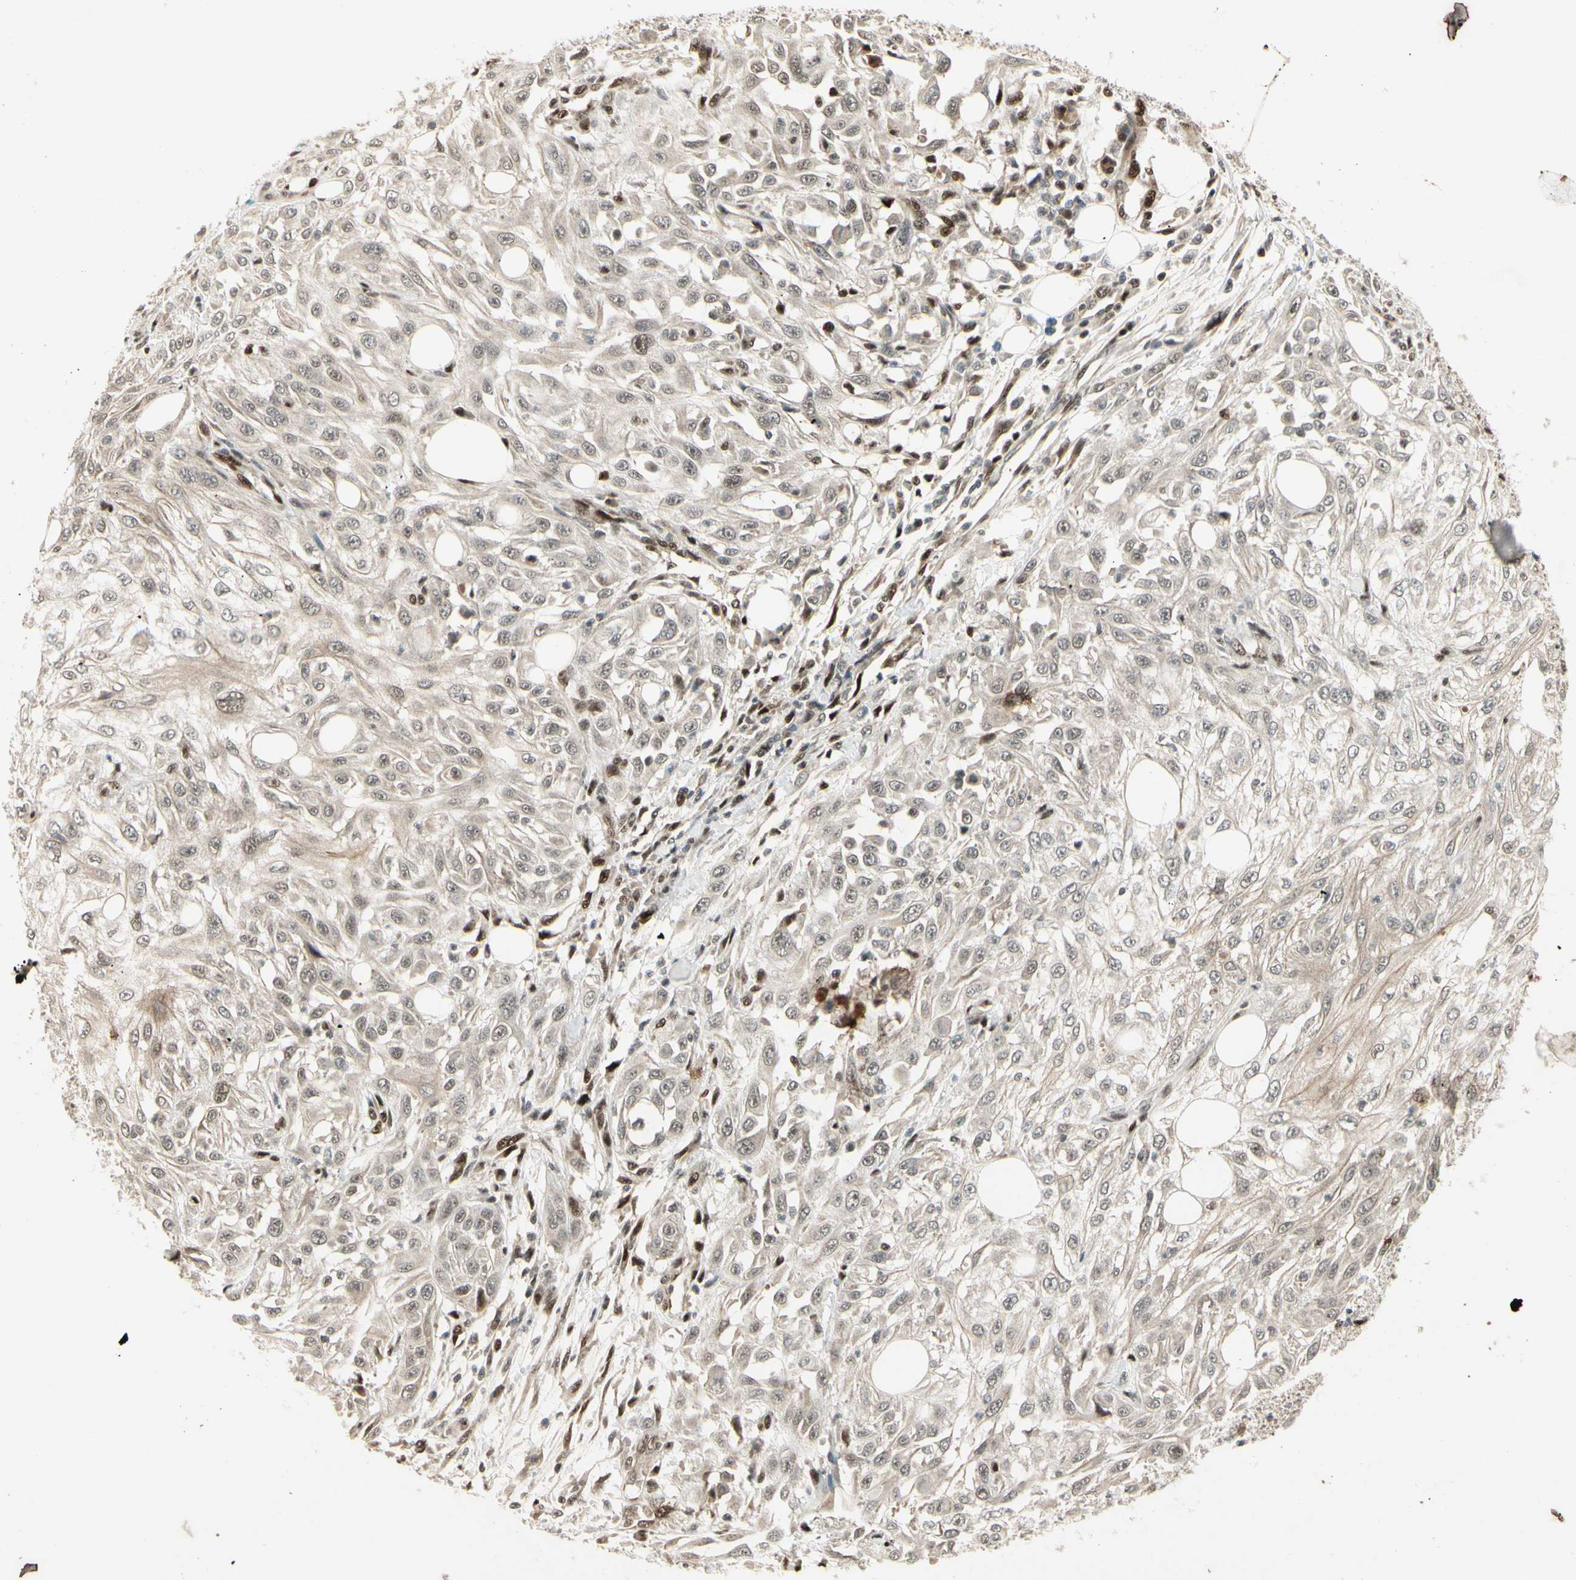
{"staining": {"intensity": "weak", "quantity": "<25%", "location": "nuclear"}, "tissue": "skin cancer", "cell_type": "Tumor cells", "image_type": "cancer", "snomed": [{"axis": "morphology", "description": "Squamous cell carcinoma, NOS"}, {"axis": "topography", "description": "Skin"}], "caption": "Tumor cells are negative for protein expression in human squamous cell carcinoma (skin).", "gene": "CDK11A", "patient": {"sex": "male", "age": 75}}